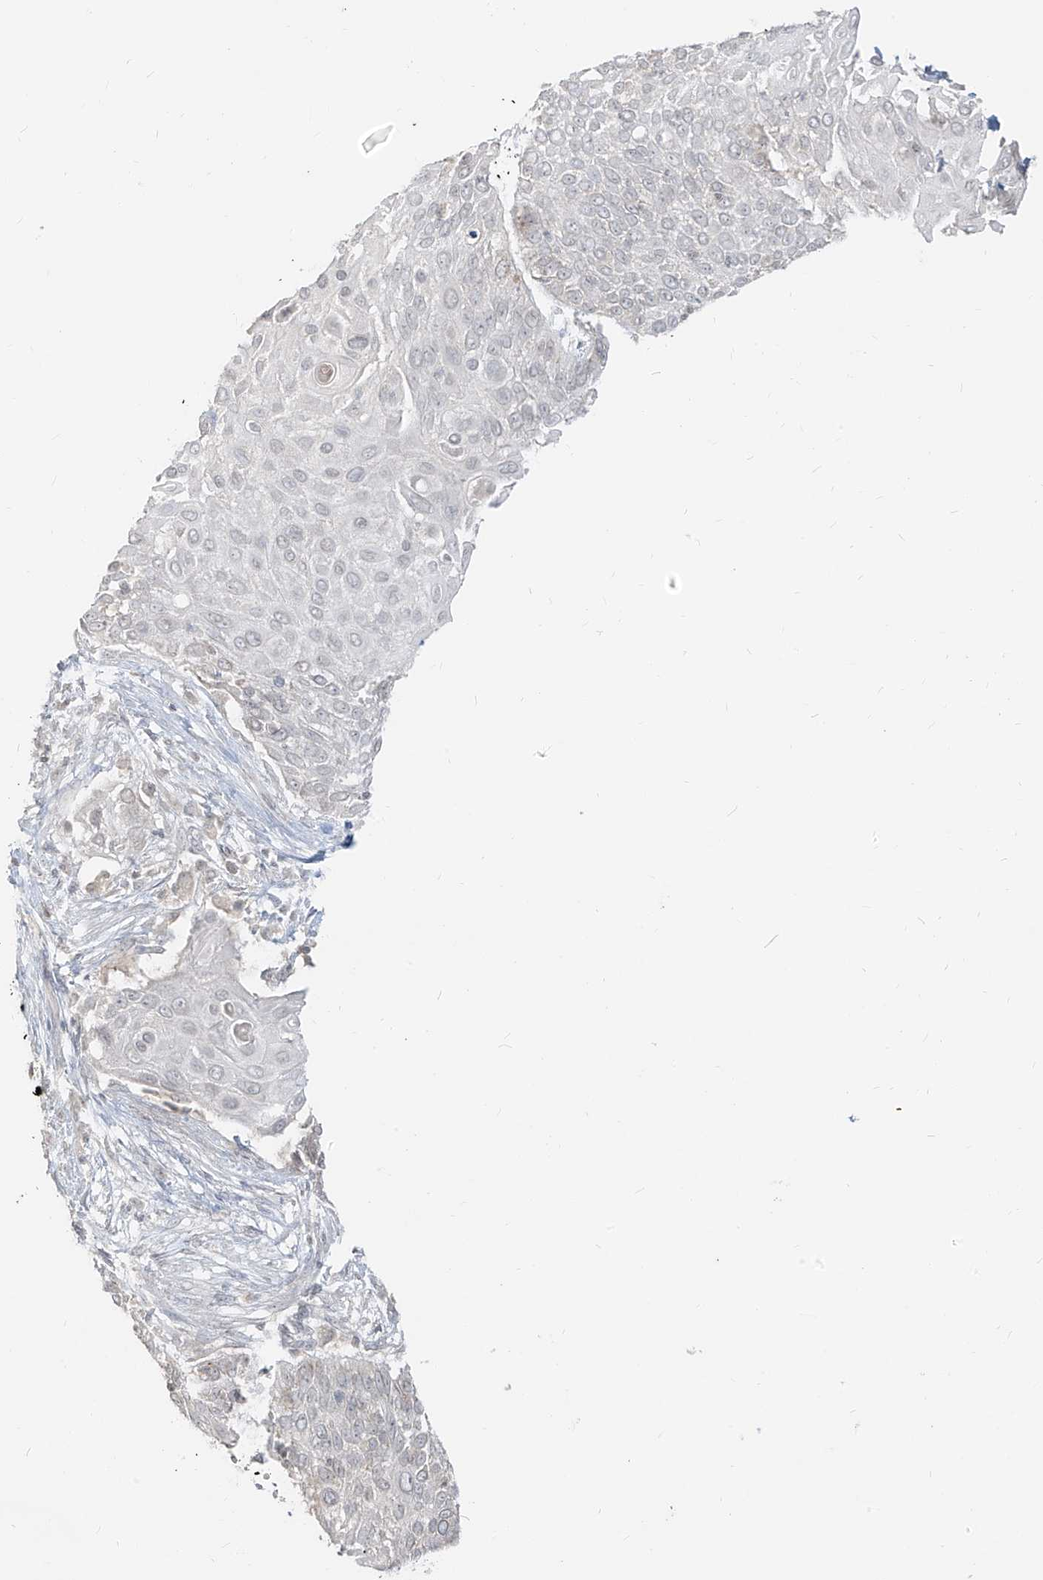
{"staining": {"intensity": "negative", "quantity": "none", "location": "none"}, "tissue": "cervical cancer", "cell_type": "Tumor cells", "image_type": "cancer", "snomed": [{"axis": "morphology", "description": "Squamous cell carcinoma, NOS"}, {"axis": "topography", "description": "Cervix"}], "caption": "Human cervical squamous cell carcinoma stained for a protein using IHC exhibits no staining in tumor cells.", "gene": "LIPT1", "patient": {"sex": "female", "age": 39}}